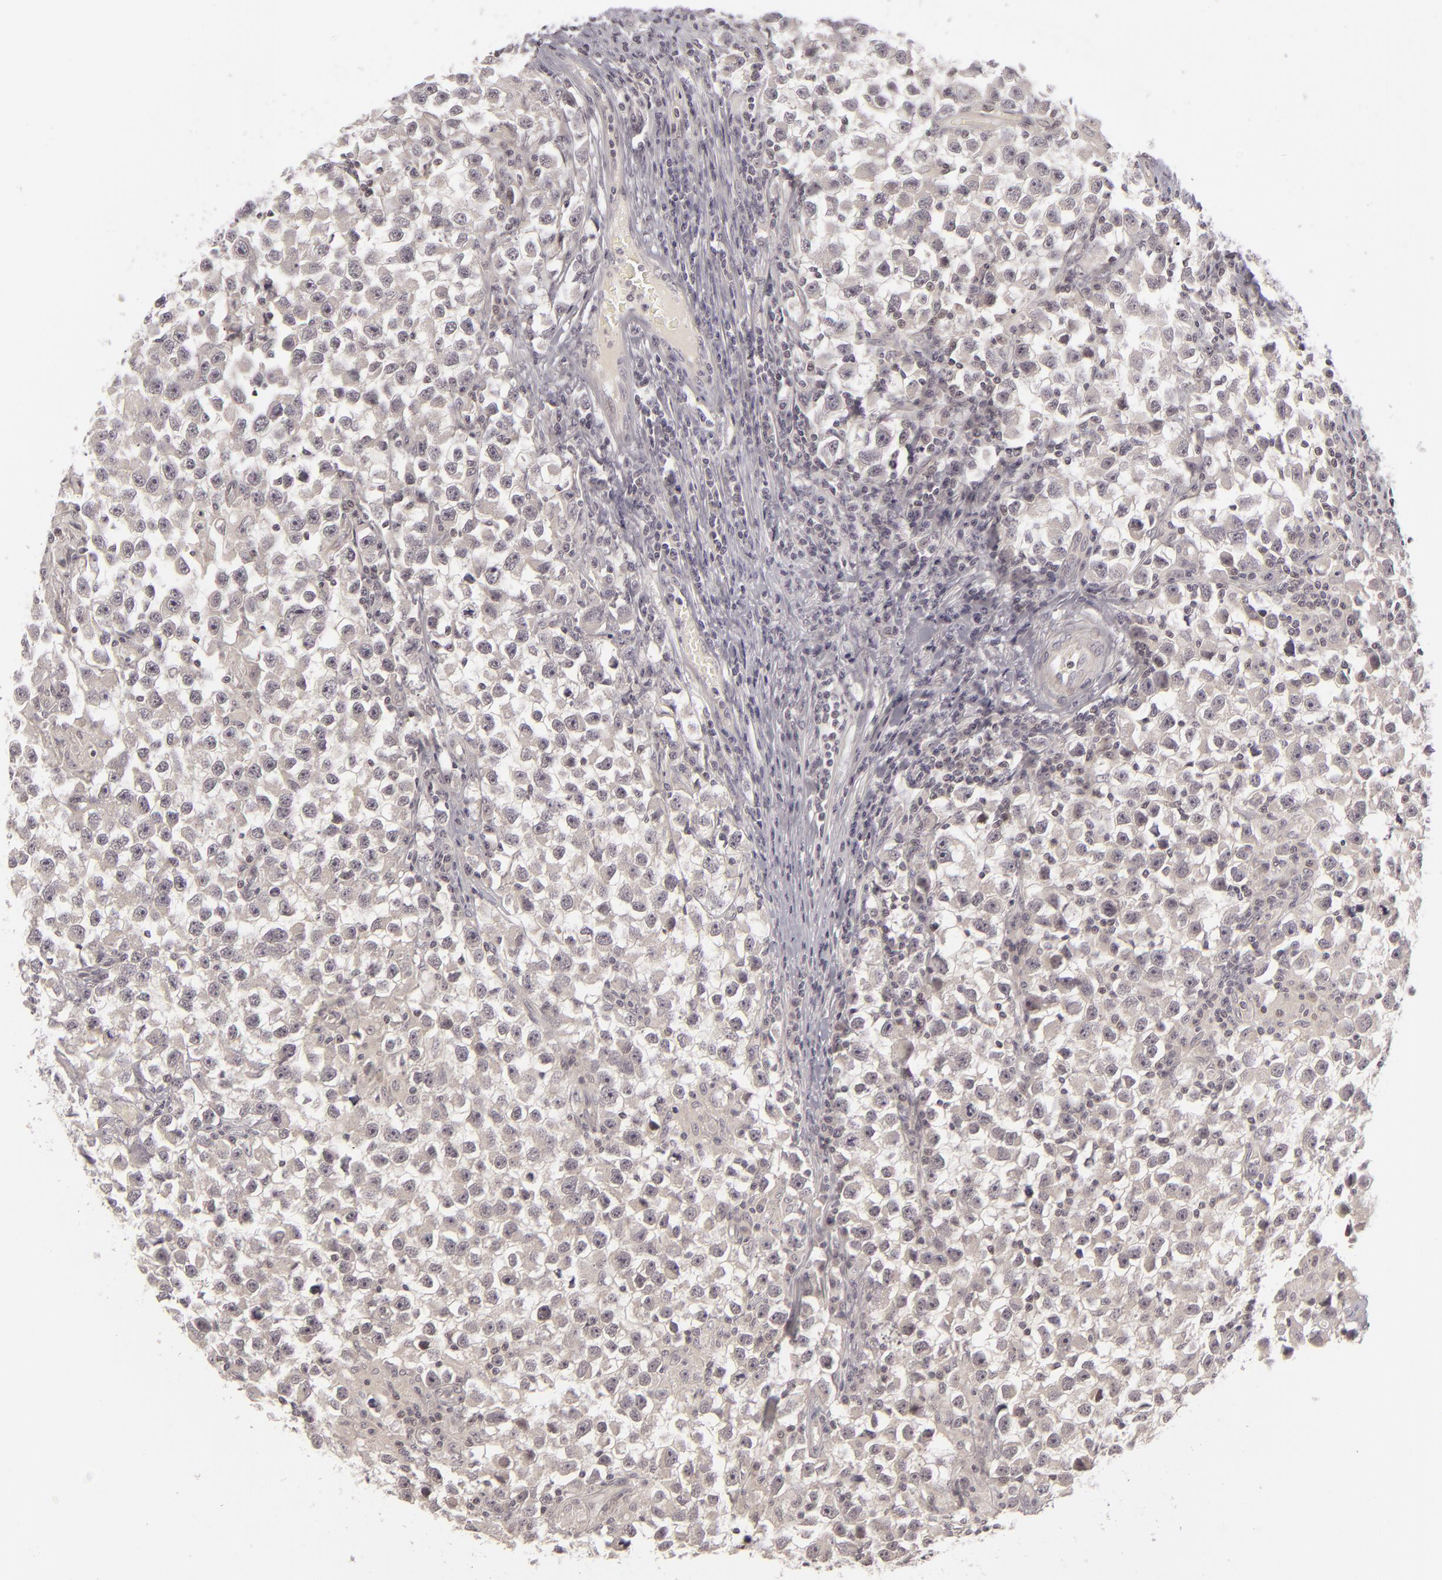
{"staining": {"intensity": "negative", "quantity": "none", "location": "none"}, "tissue": "testis cancer", "cell_type": "Tumor cells", "image_type": "cancer", "snomed": [{"axis": "morphology", "description": "Seminoma, NOS"}, {"axis": "topography", "description": "Testis"}], "caption": "Immunohistochemical staining of human testis cancer shows no significant positivity in tumor cells.", "gene": "DLG3", "patient": {"sex": "male", "age": 33}}